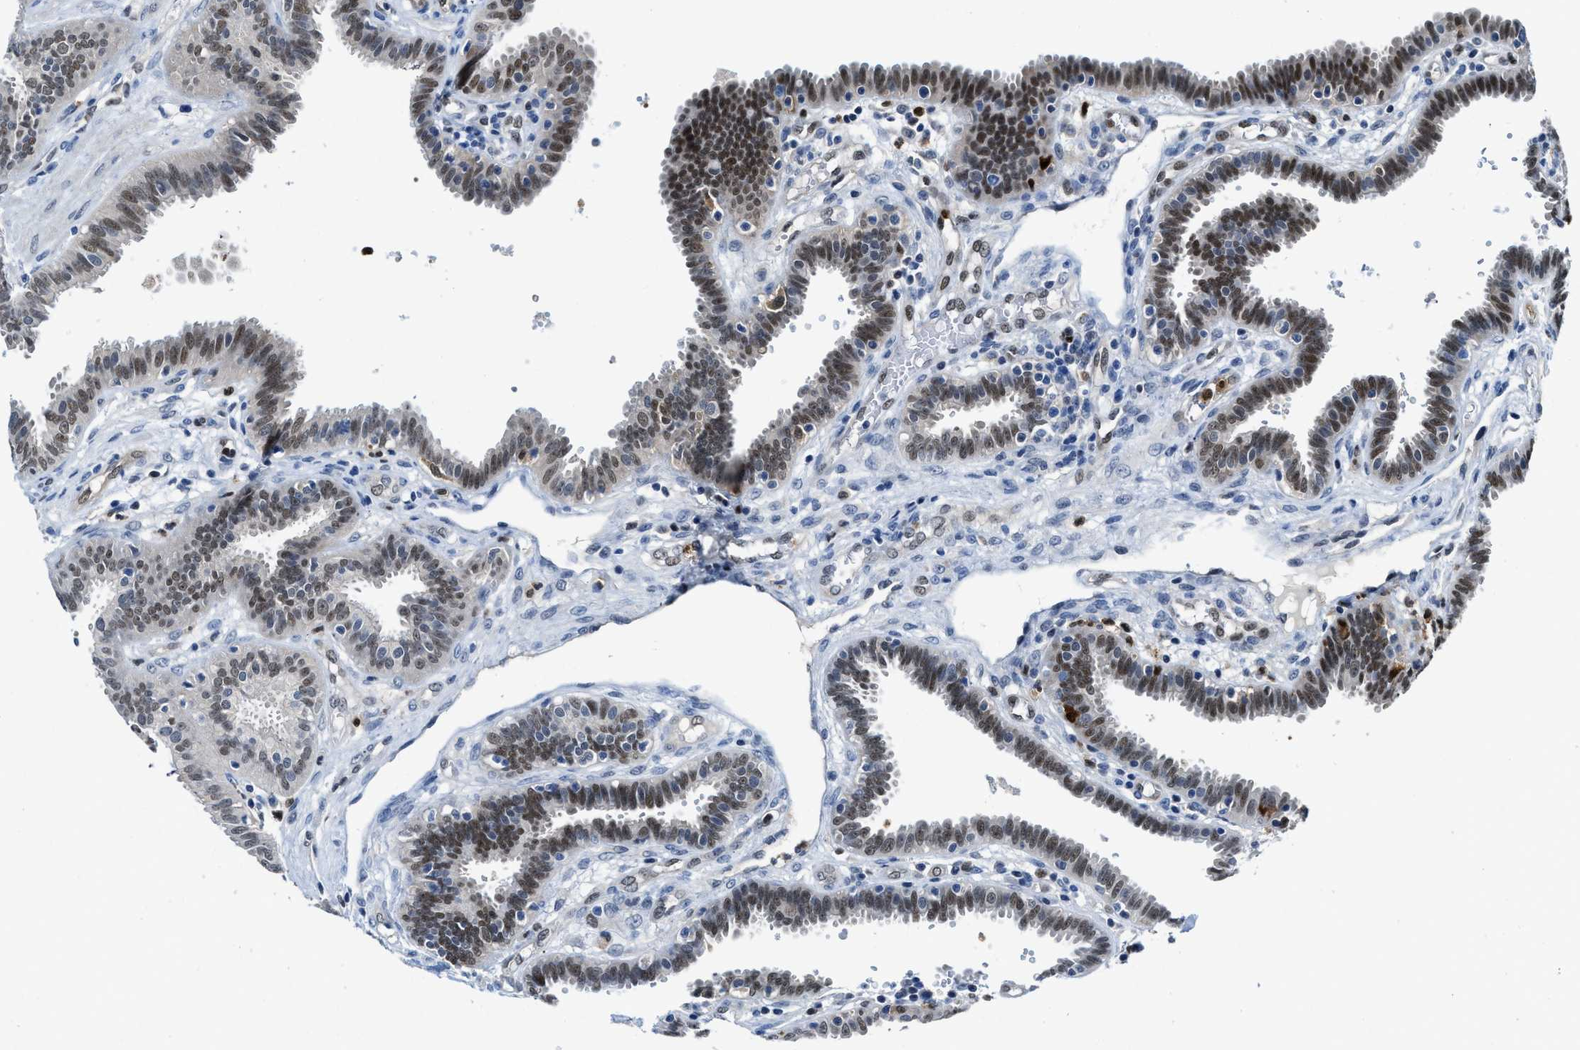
{"staining": {"intensity": "strong", "quantity": ">75%", "location": "nuclear"}, "tissue": "fallopian tube", "cell_type": "Glandular cells", "image_type": "normal", "snomed": [{"axis": "morphology", "description": "Normal tissue, NOS"}, {"axis": "topography", "description": "Fallopian tube"}], "caption": "Immunohistochemical staining of benign fallopian tube demonstrates >75% levels of strong nuclear protein expression in about >75% of glandular cells. The staining was performed using DAB (3,3'-diaminobenzidine) to visualize the protein expression in brown, while the nuclei were stained in blue with hematoxylin (Magnification: 20x).", "gene": "LTA4H", "patient": {"sex": "female", "age": 32}}